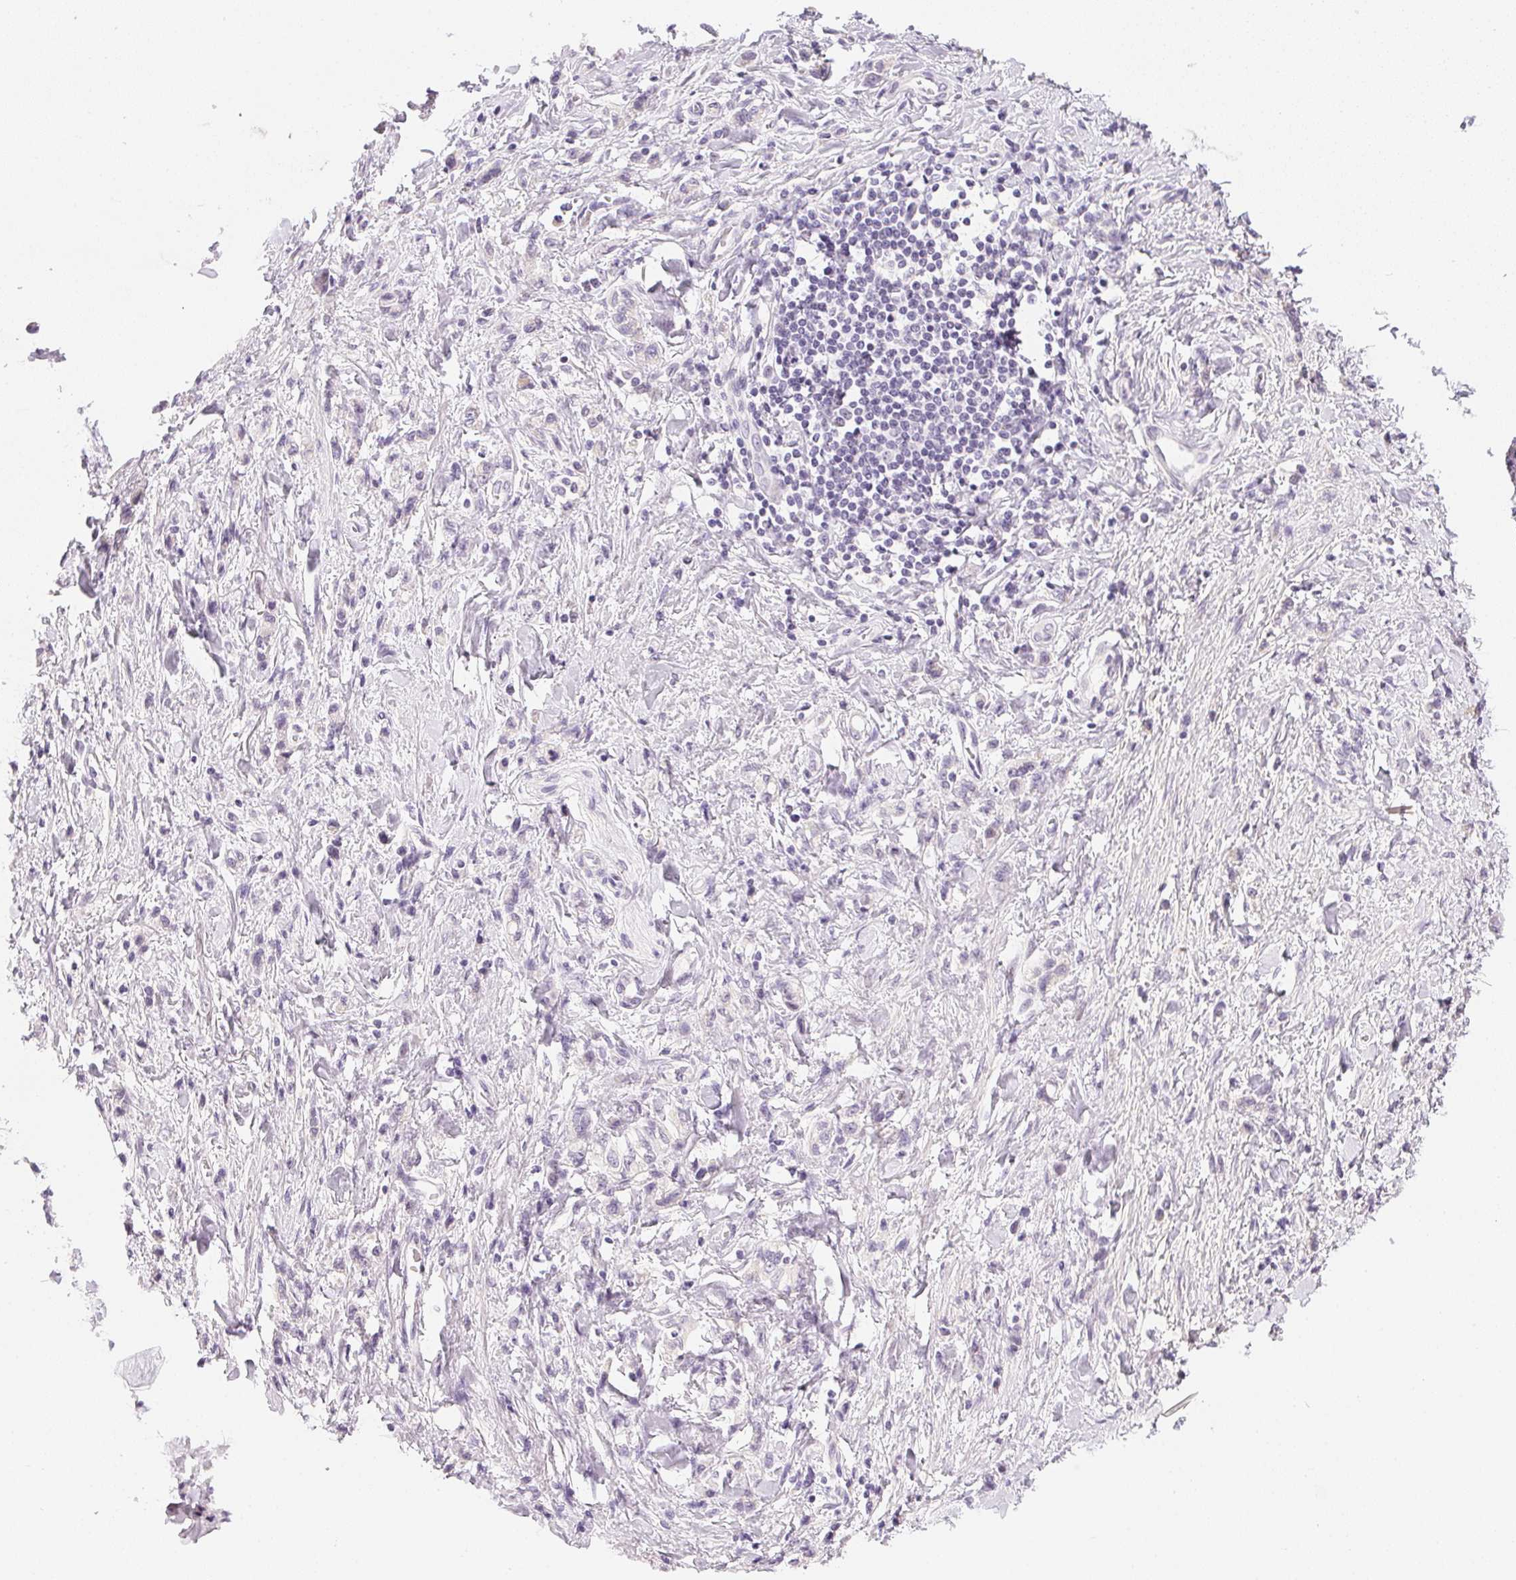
{"staining": {"intensity": "negative", "quantity": "none", "location": "none"}, "tissue": "stomach cancer", "cell_type": "Tumor cells", "image_type": "cancer", "snomed": [{"axis": "morphology", "description": "Adenocarcinoma, NOS"}, {"axis": "topography", "description": "Stomach"}], "caption": "The photomicrograph reveals no staining of tumor cells in stomach cancer (adenocarcinoma).", "gene": "GSDMC", "patient": {"sex": "male", "age": 77}}